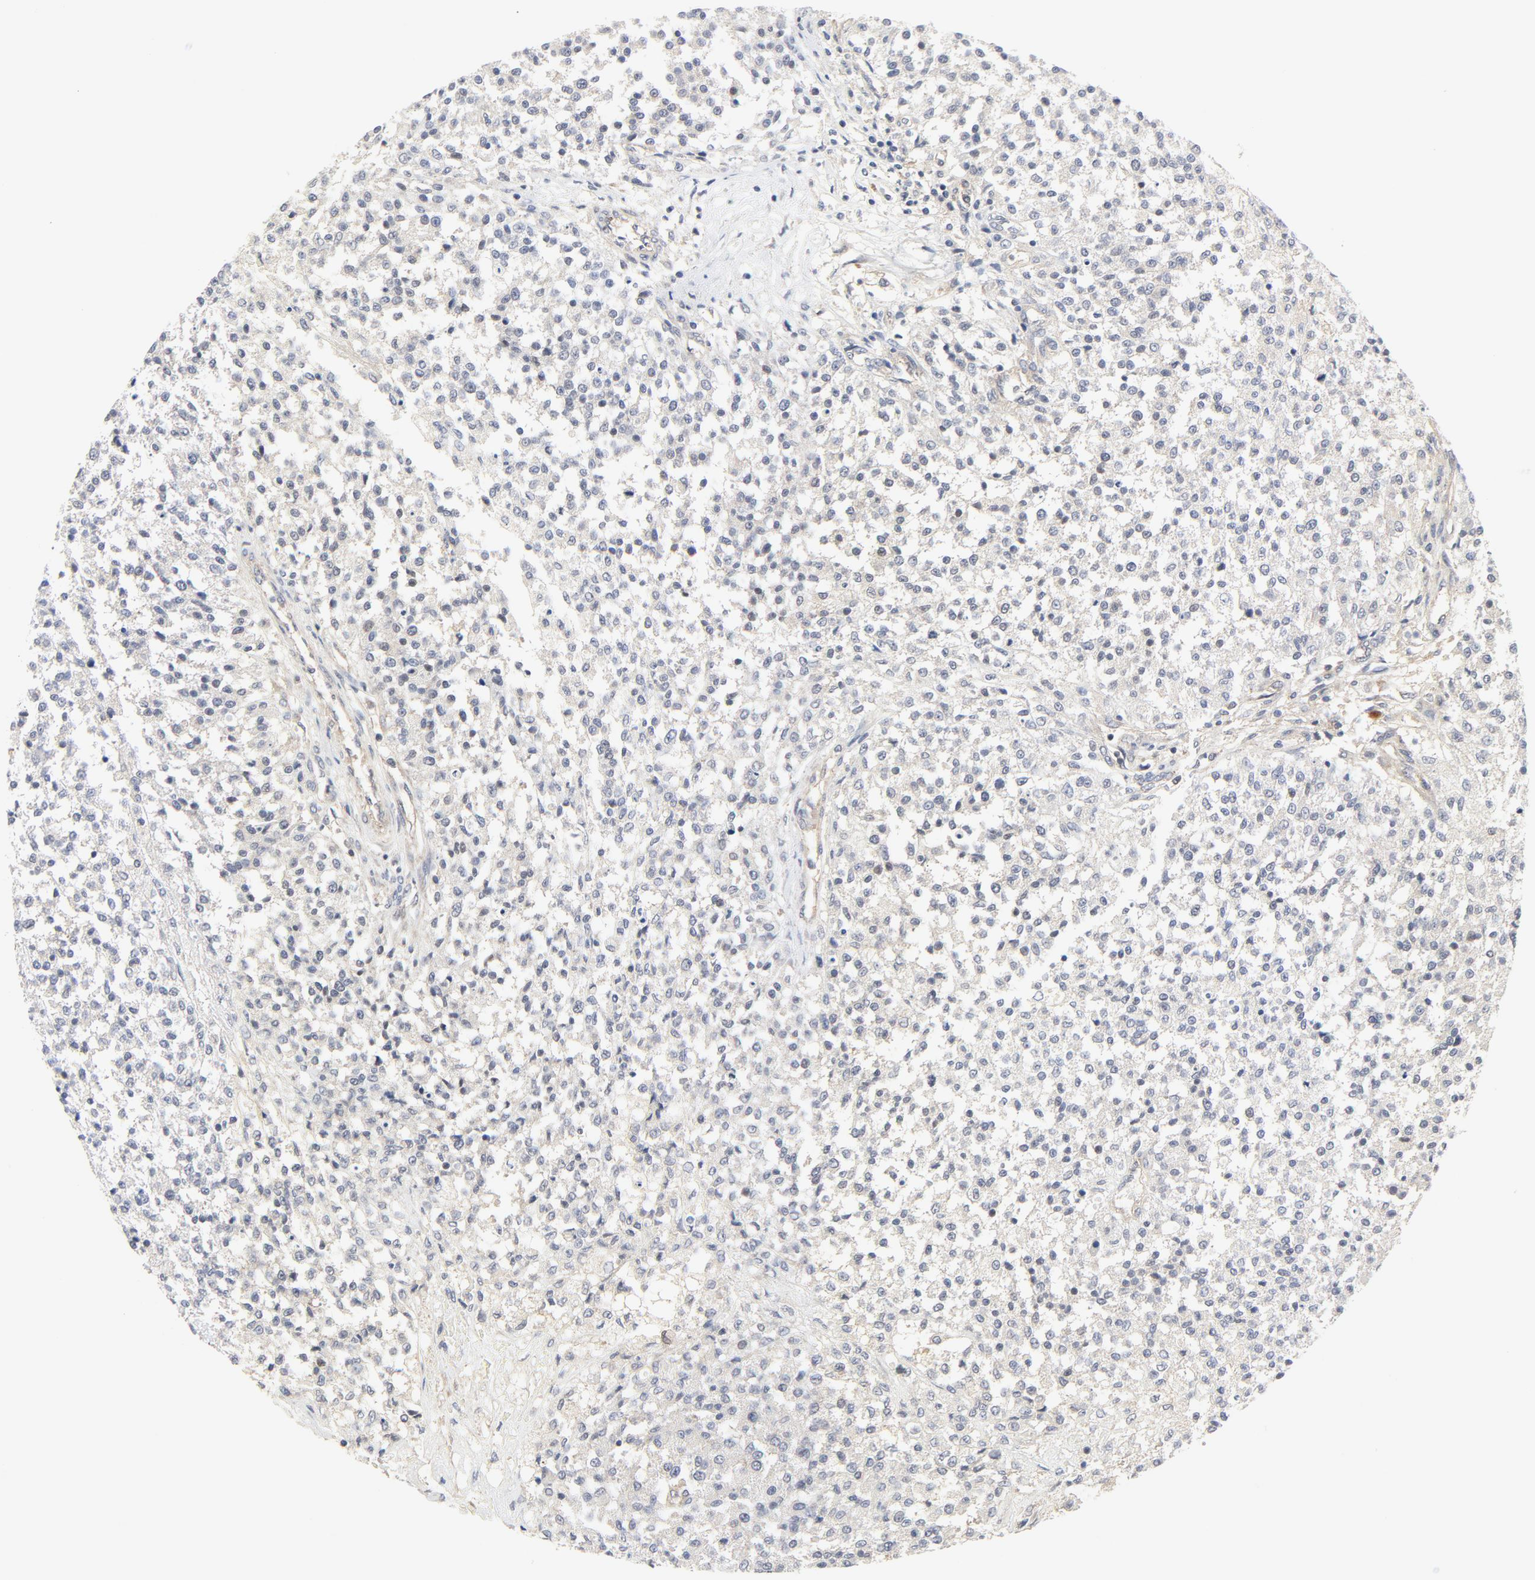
{"staining": {"intensity": "negative", "quantity": "none", "location": "none"}, "tissue": "testis cancer", "cell_type": "Tumor cells", "image_type": "cancer", "snomed": [{"axis": "morphology", "description": "Seminoma, NOS"}, {"axis": "topography", "description": "Testis"}], "caption": "Immunohistochemistry histopathology image of testis cancer stained for a protein (brown), which exhibits no staining in tumor cells.", "gene": "MAP2K7", "patient": {"sex": "male", "age": 59}}